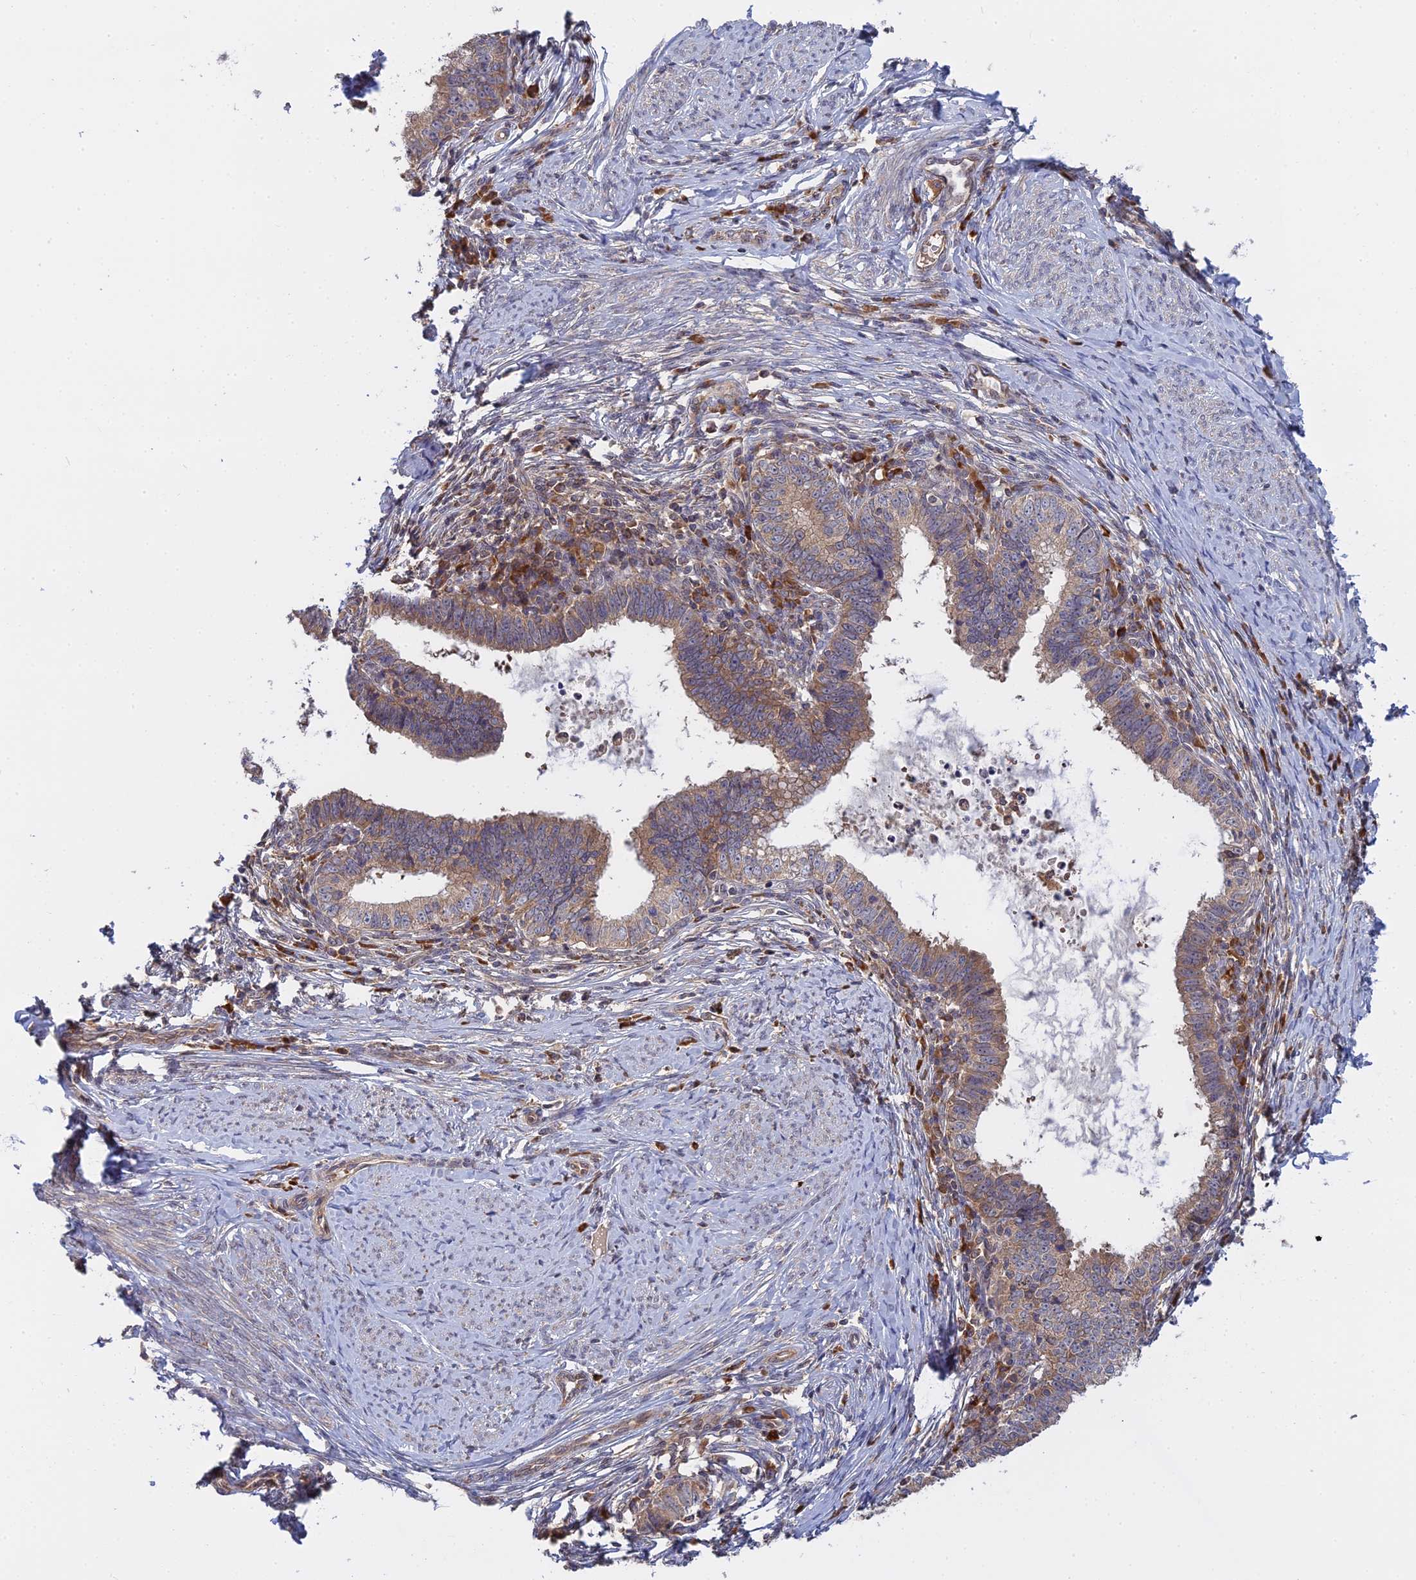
{"staining": {"intensity": "weak", "quantity": ">75%", "location": "cytoplasmic/membranous"}, "tissue": "cervical cancer", "cell_type": "Tumor cells", "image_type": "cancer", "snomed": [{"axis": "morphology", "description": "Adenocarcinoma, NOS"}, {"axis": "topography", "description": "Cervix"}], "caption": "High-power microscopy captured an immunohistochemistry (IHC) micrograph of cervical adenocarcinoma, revealing weak cytoplasmic/membranous positivity in about >75% of tumor cells.", "gene": "IL21R", "patient": {"sex": "female", "age": 36}}